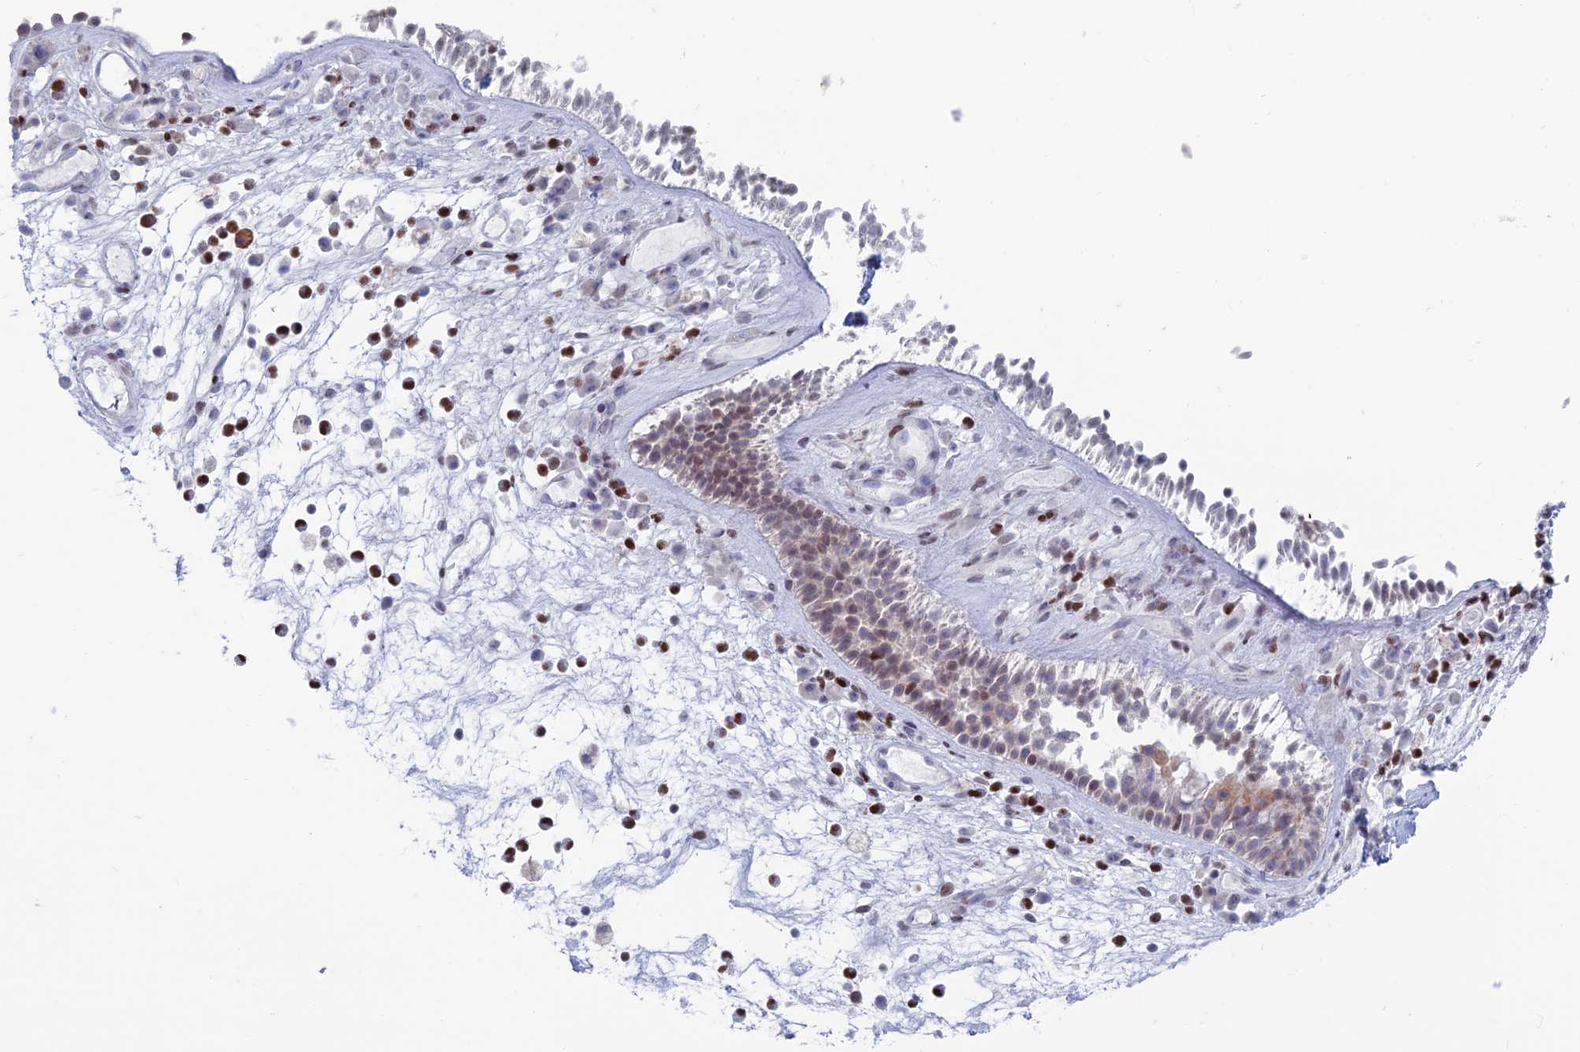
{"staining": {"intensity": "weak", "quantity": "25%-75%", "location": "cytoplasmic/membranous,nuclear"}, "tissue": "nasopharynx", "cell_type": "Respiratory epithelial cells", "image_type": "normal", "snomed": [{"axis": "morphology", "description": "Normal tissue, NOS"}, {"axis": "morphology", "description": "Inflammation, NOS"}, {"axis": "morphology", "description": "Malignant melanoma, Metastatic site"}, {"axis": "topography", "description": "Nasopharynx"}], "caption": "This is a histology image of immunohistochemistry staining of unremarkable nasopharynx, which shows weak positivity in the cytoplasmic/membranous,nuclear of respiratory epithelial cells.", "gene": "CERS6", "patient": {"sex": "male", "age": 70}}